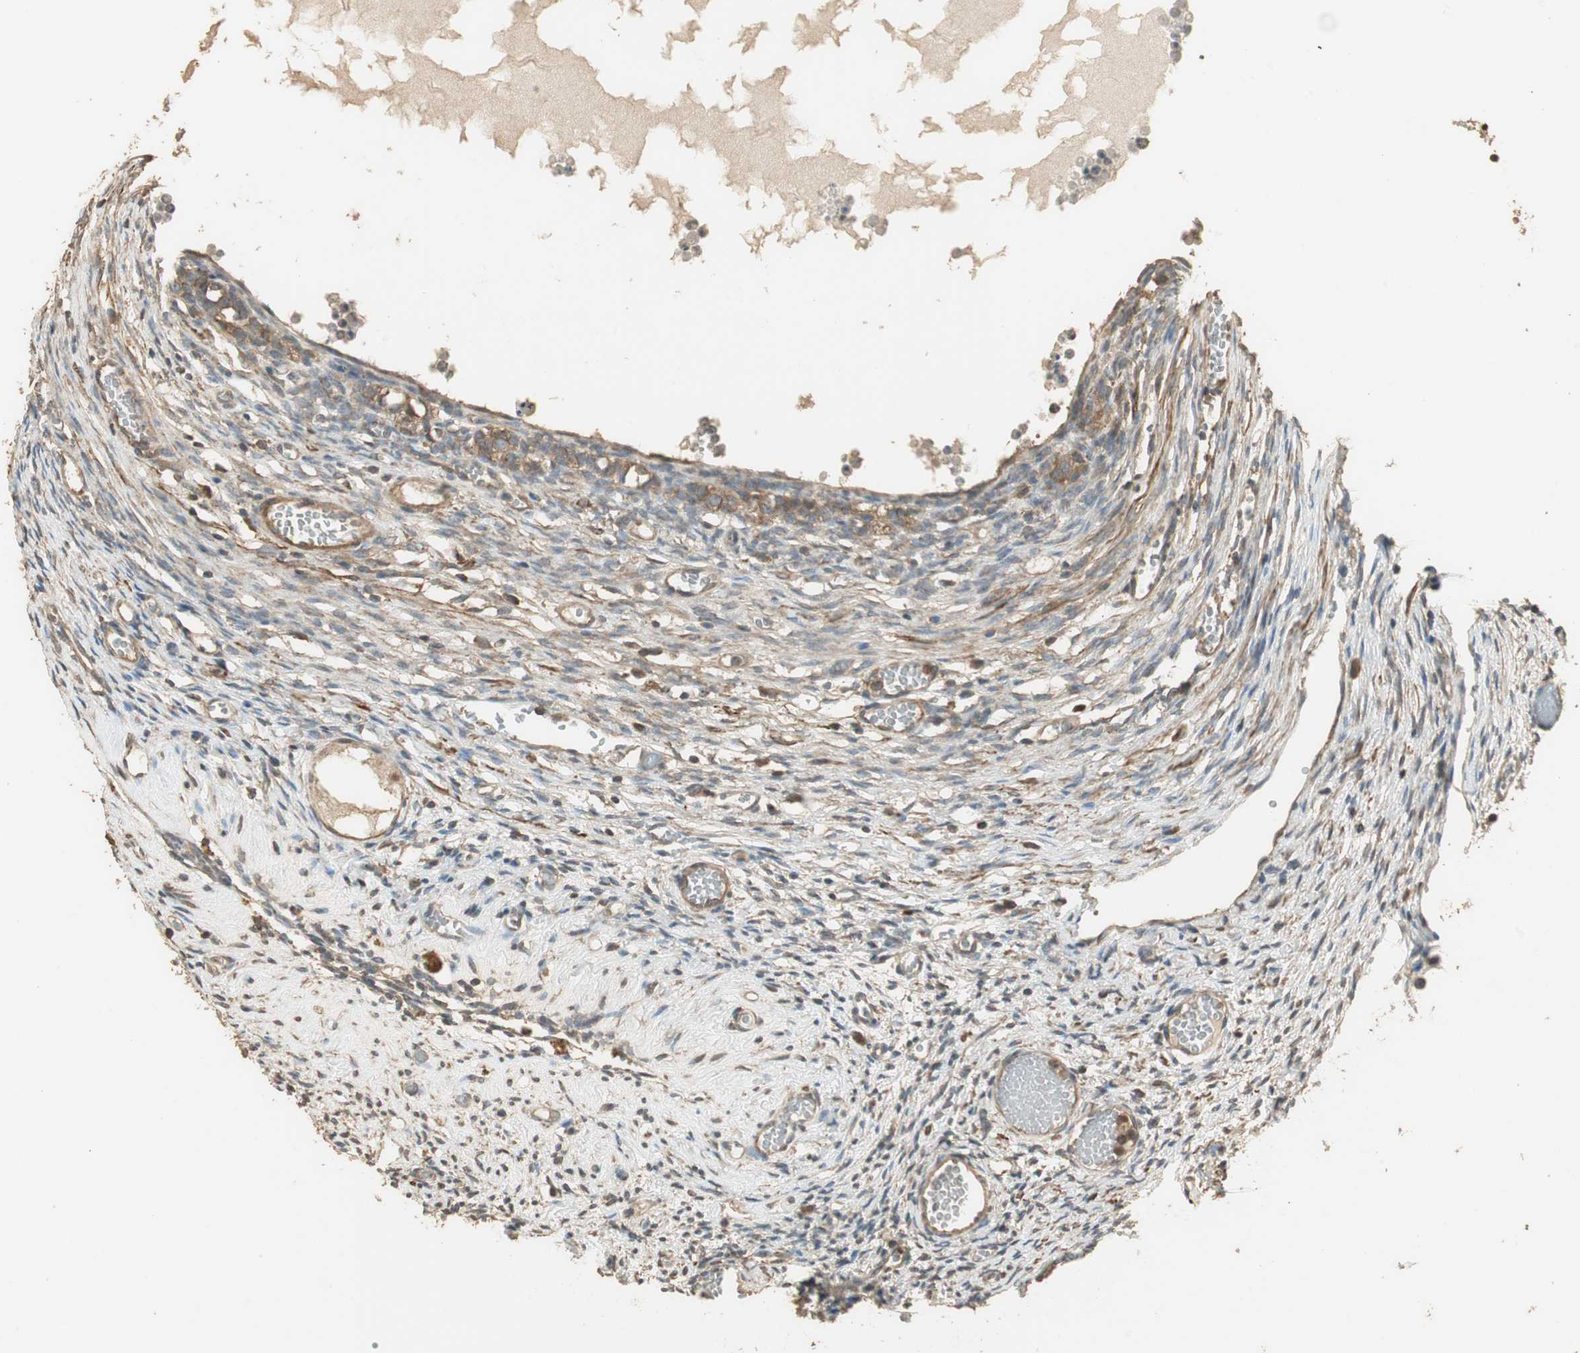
{"staining": {"intensity": "moderate", "quantity": ">75%", "location": "cytoplasmic/membranous"}, "tissue": "ovary", "cell_type": "Follicle cells", "image_type": "normal", "snomed": [{"axis": "morphology", "description": "Normal tissue, NOS"}, {"axis": "topography", "description": "Ovary"}], "caption": "The photomicrograph reveals staining of benign ovary, revealing moderate cytoplasmic/membranous protein staining (brown color) within follicle cells.", "gene": "USP2", "patient": {"sex": "female", "age": 35}}